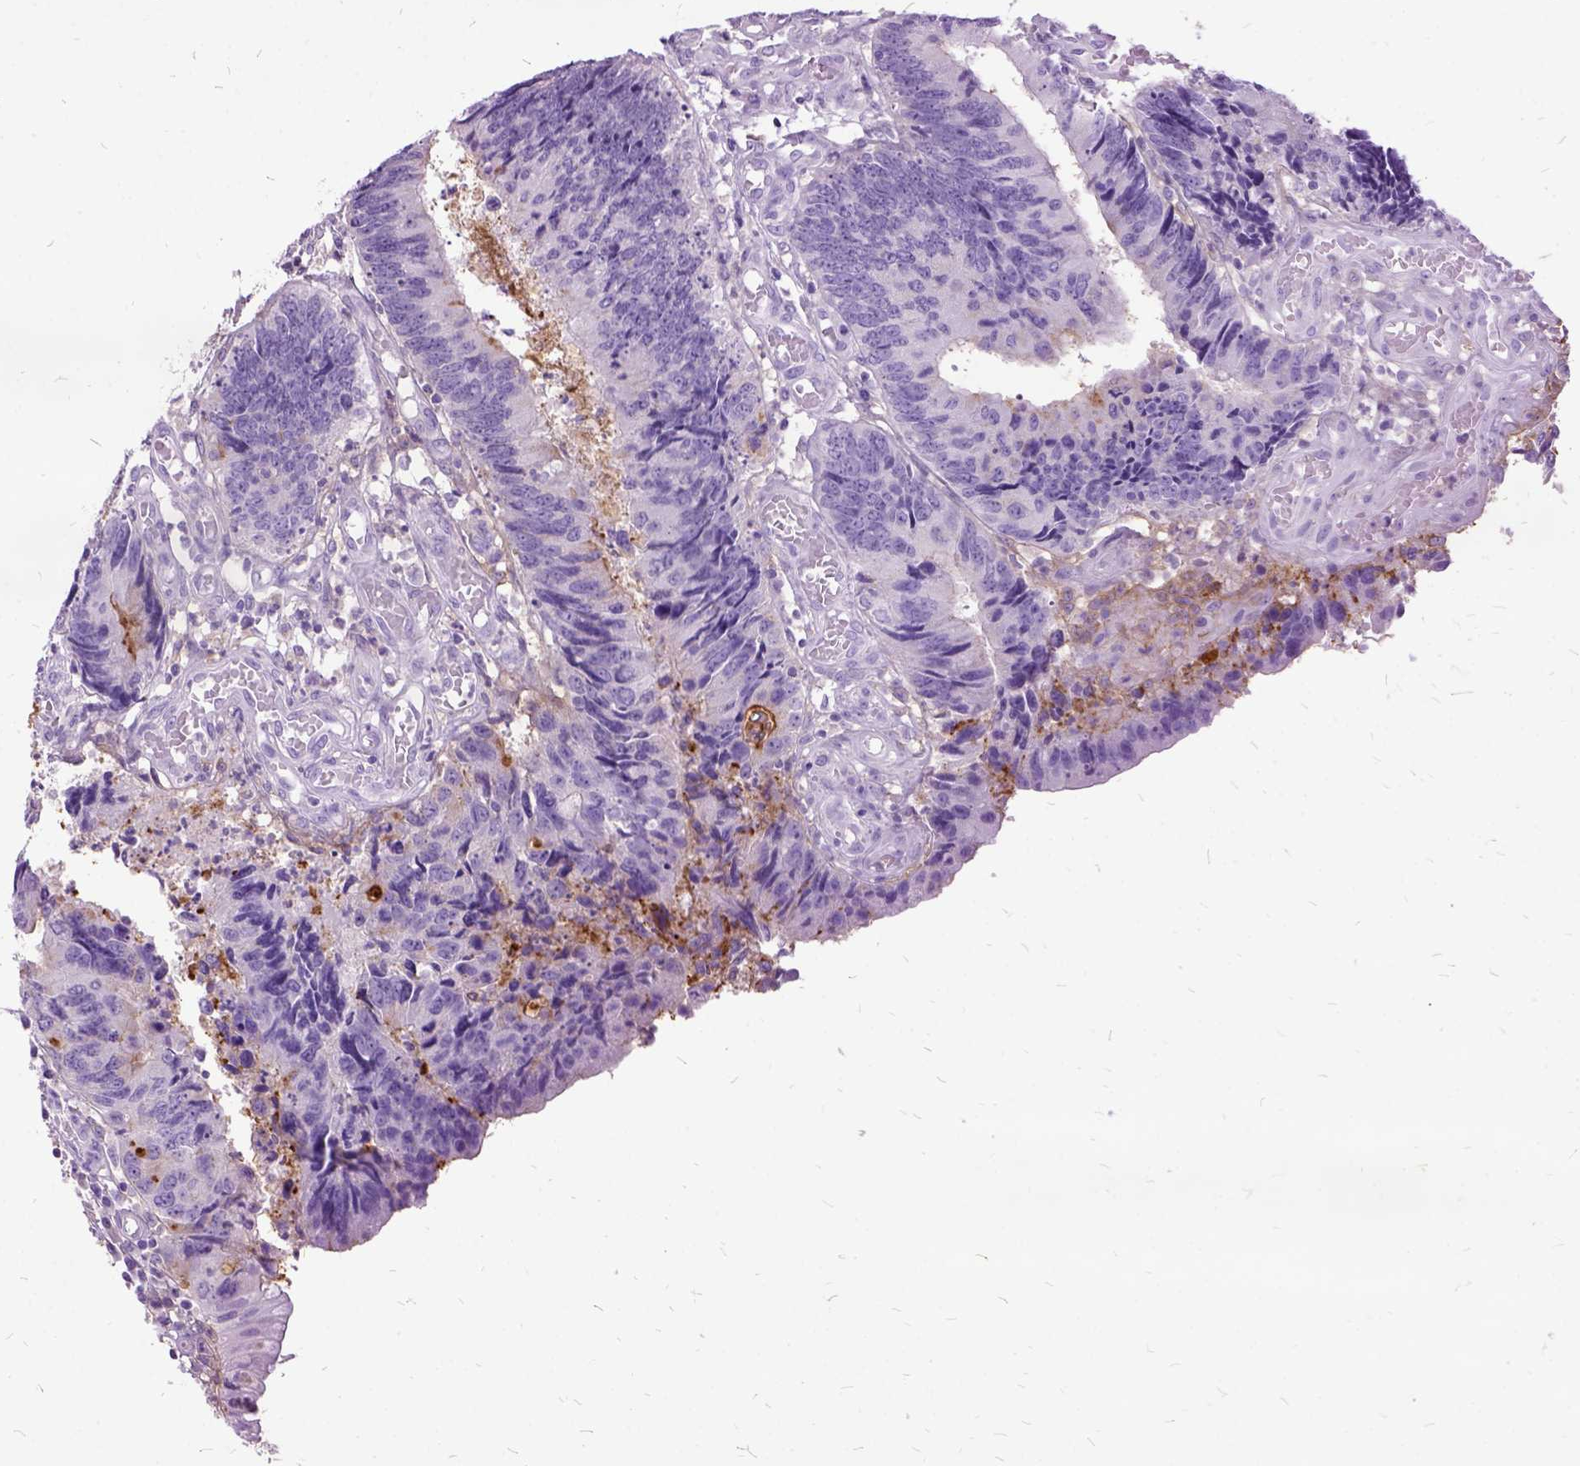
{"staining": {"intensity": "negative", "quantity": "none", "location": "none"}, "tissue": "colorectal cancer", "cell_type": "Tumor cells", "image_type": "cancer", "snomed": [{"axis": "morphology", "description": "Adenocarcinoma, NOS"}, {"axis": "topography", "description": "Colon"}], "caption": "The image displays no staining of tumor cells in colorectal cancer.", "gene": "MME", "patient": {"sex": "female", "age": 67}}